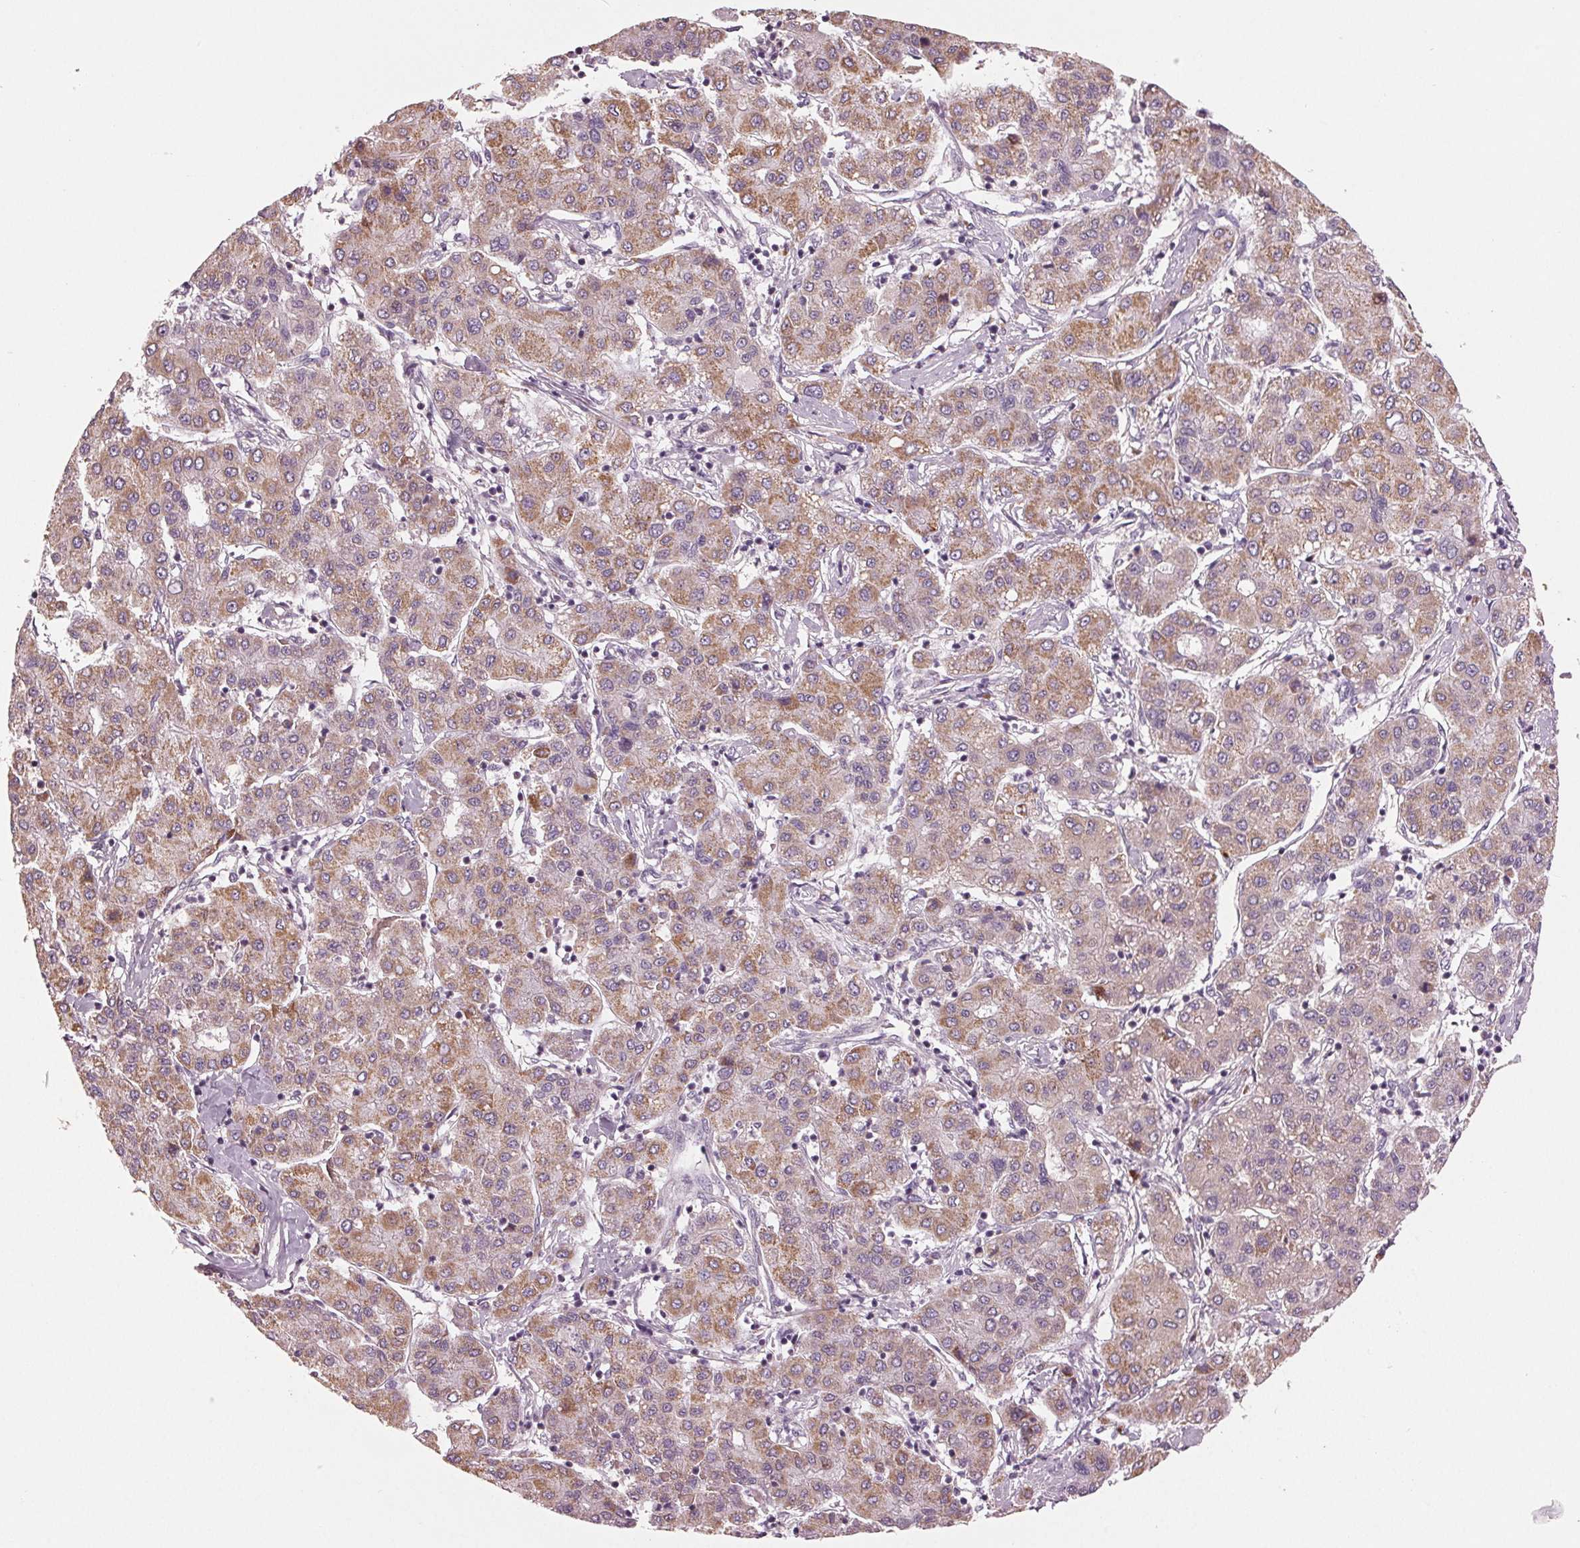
{"staining": {"intensity": "moderate", "quantity": "25%-75%", "location": "cytoplasmic/membranous"}, "tissue": "liver cancer", "cell_type": "Tumor cells", "image_type": "cancer", "snomed": [{"axis": "morphology", "description": "Carcinoma, Hepatocellular, NOS"}, {"axis": "topography", "description": "Liver"}], "caption": "Approximately 25%-75% of tumor cells in liver cancer (hepatocellular carcinoma) display moderate cytoplasmic/membranous protein staining as visualized by brown immunohistochemical staining.", "gene": "ZNF605", "patient": {"sex": "male", "age": 65}}